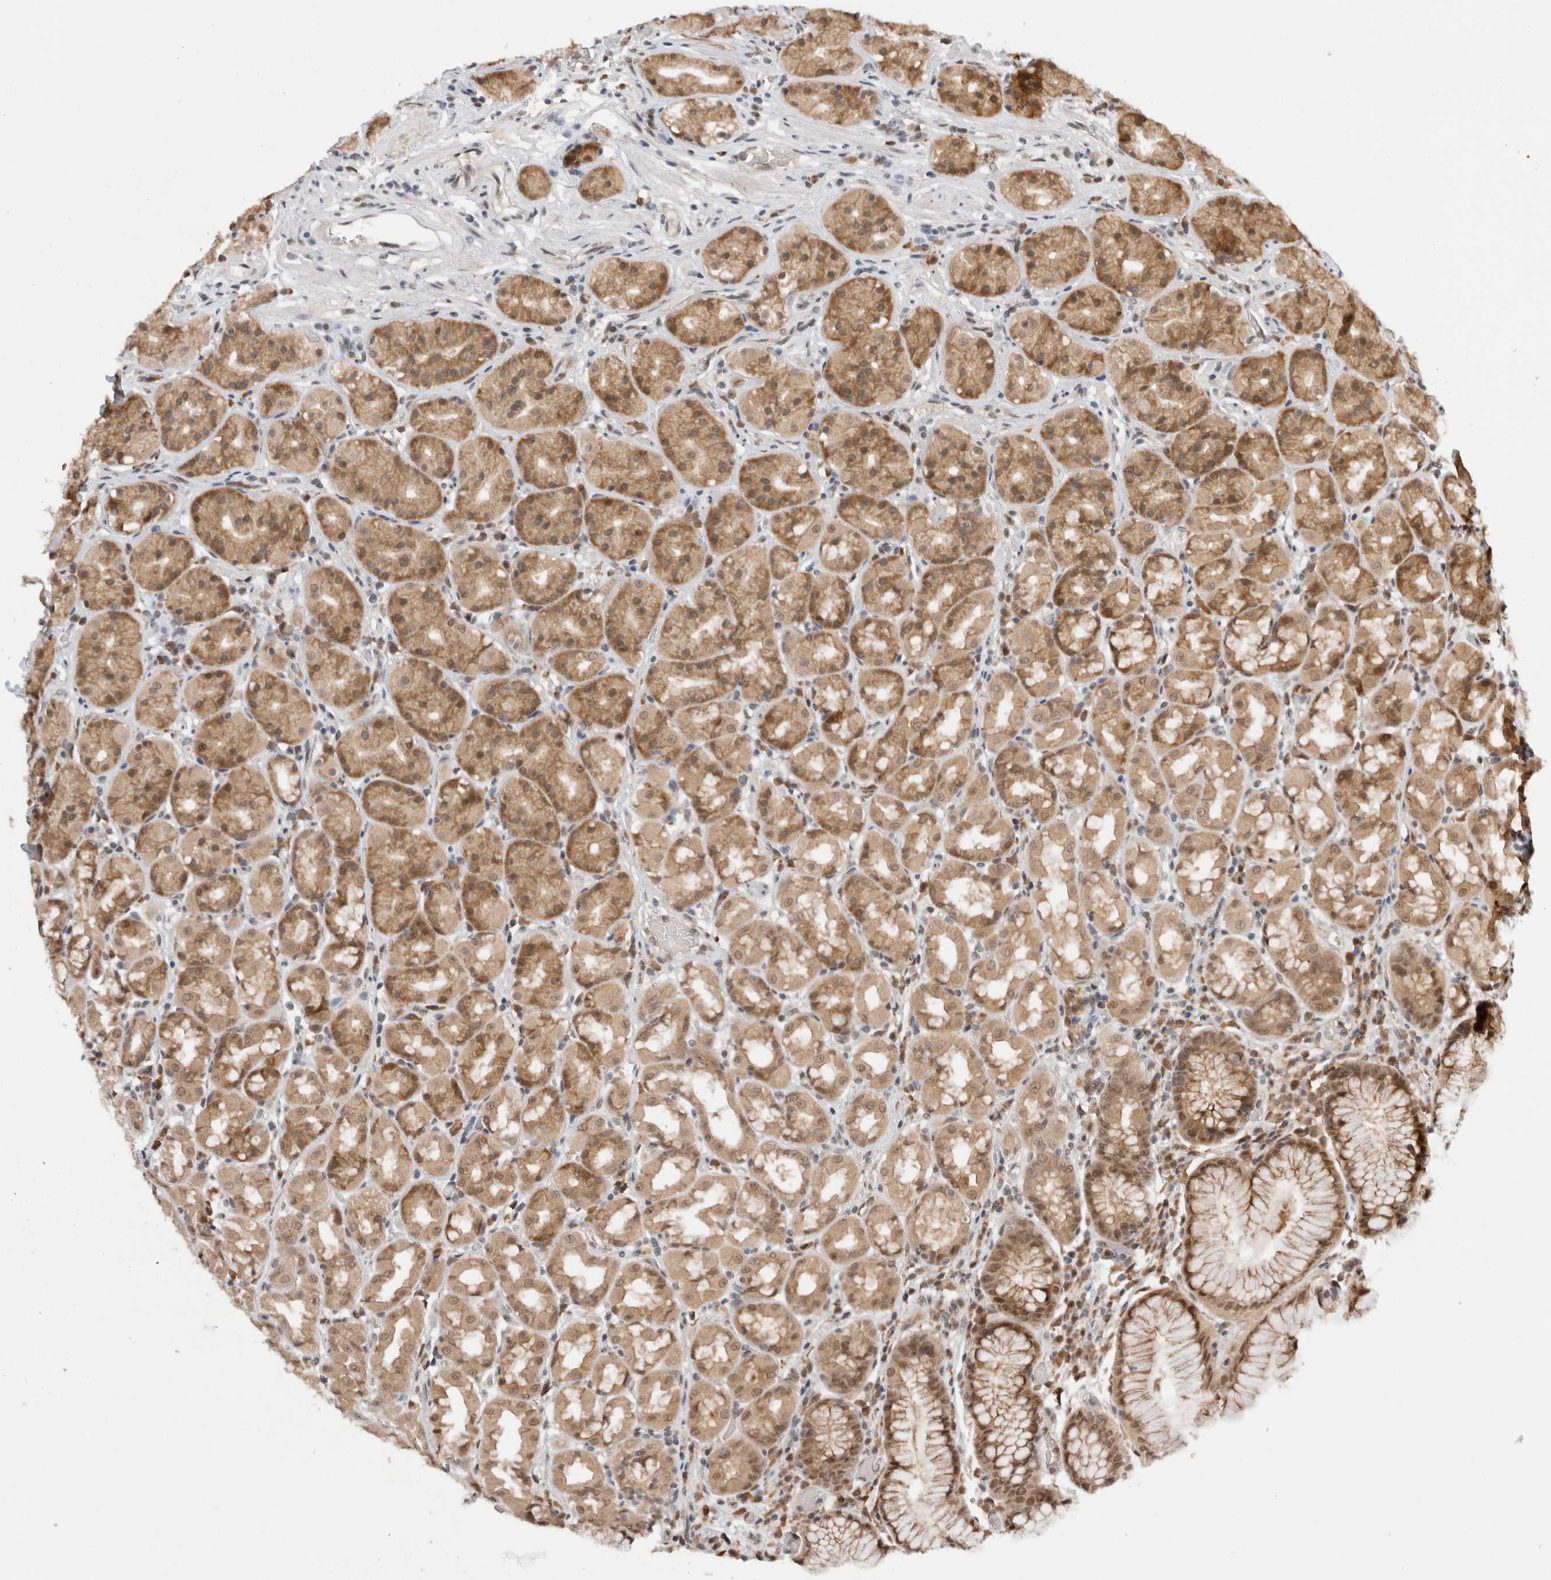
{"staining": {"intensity": "moderate", "quantity": ">75%", "location": "cytoplasmic/membranous,nuclear"}, "tissue": "stomach", "cell_type": "Glandular cells", "image_type": "normal", "snomed": [{"axis": "morphology", "description": "Normal tissue, NOS"}, {"axis": "topography", "description": "Stomach, lower"}], "caption": "Immunohistochemical staining of unremarkable stomach reveals medium levels of moderate cytoplasmic/membranous,nuclear expression in about >75% of glandular cells. (IHC, brightfield microscopy, high magnification).", "gene": "NCAPG2", "patient": {"sex": "female", "age": 56}}